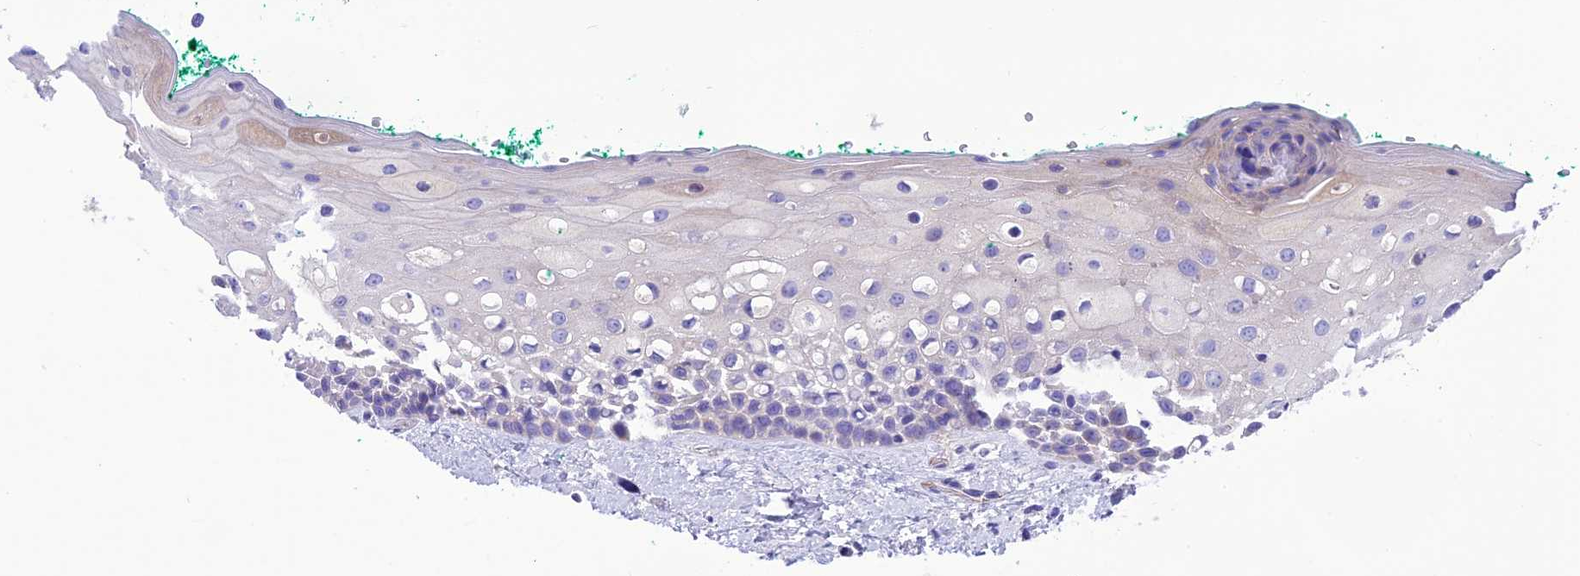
{"staining": {"intensity": "negative", "quantity": "none", "location": "none"}, "tissue": "oral mucosa", "cell_type": "Squamous epithelial cells", "image_type": "normal", "snomed": [{"axis": "morphology", "description": "Normal tissue, NOS"}, {"axis": "topography", "description": "Oral tissue"}], "caption": "Immunohistochemistry (IHC) photomicrograph of unremarkable oral mucosa stained for a protein (brown), which shows no positivity in squamous epithelial cells.", "gene": "FRA10AC1", "patient": {"sex": "female", "age": 70}}